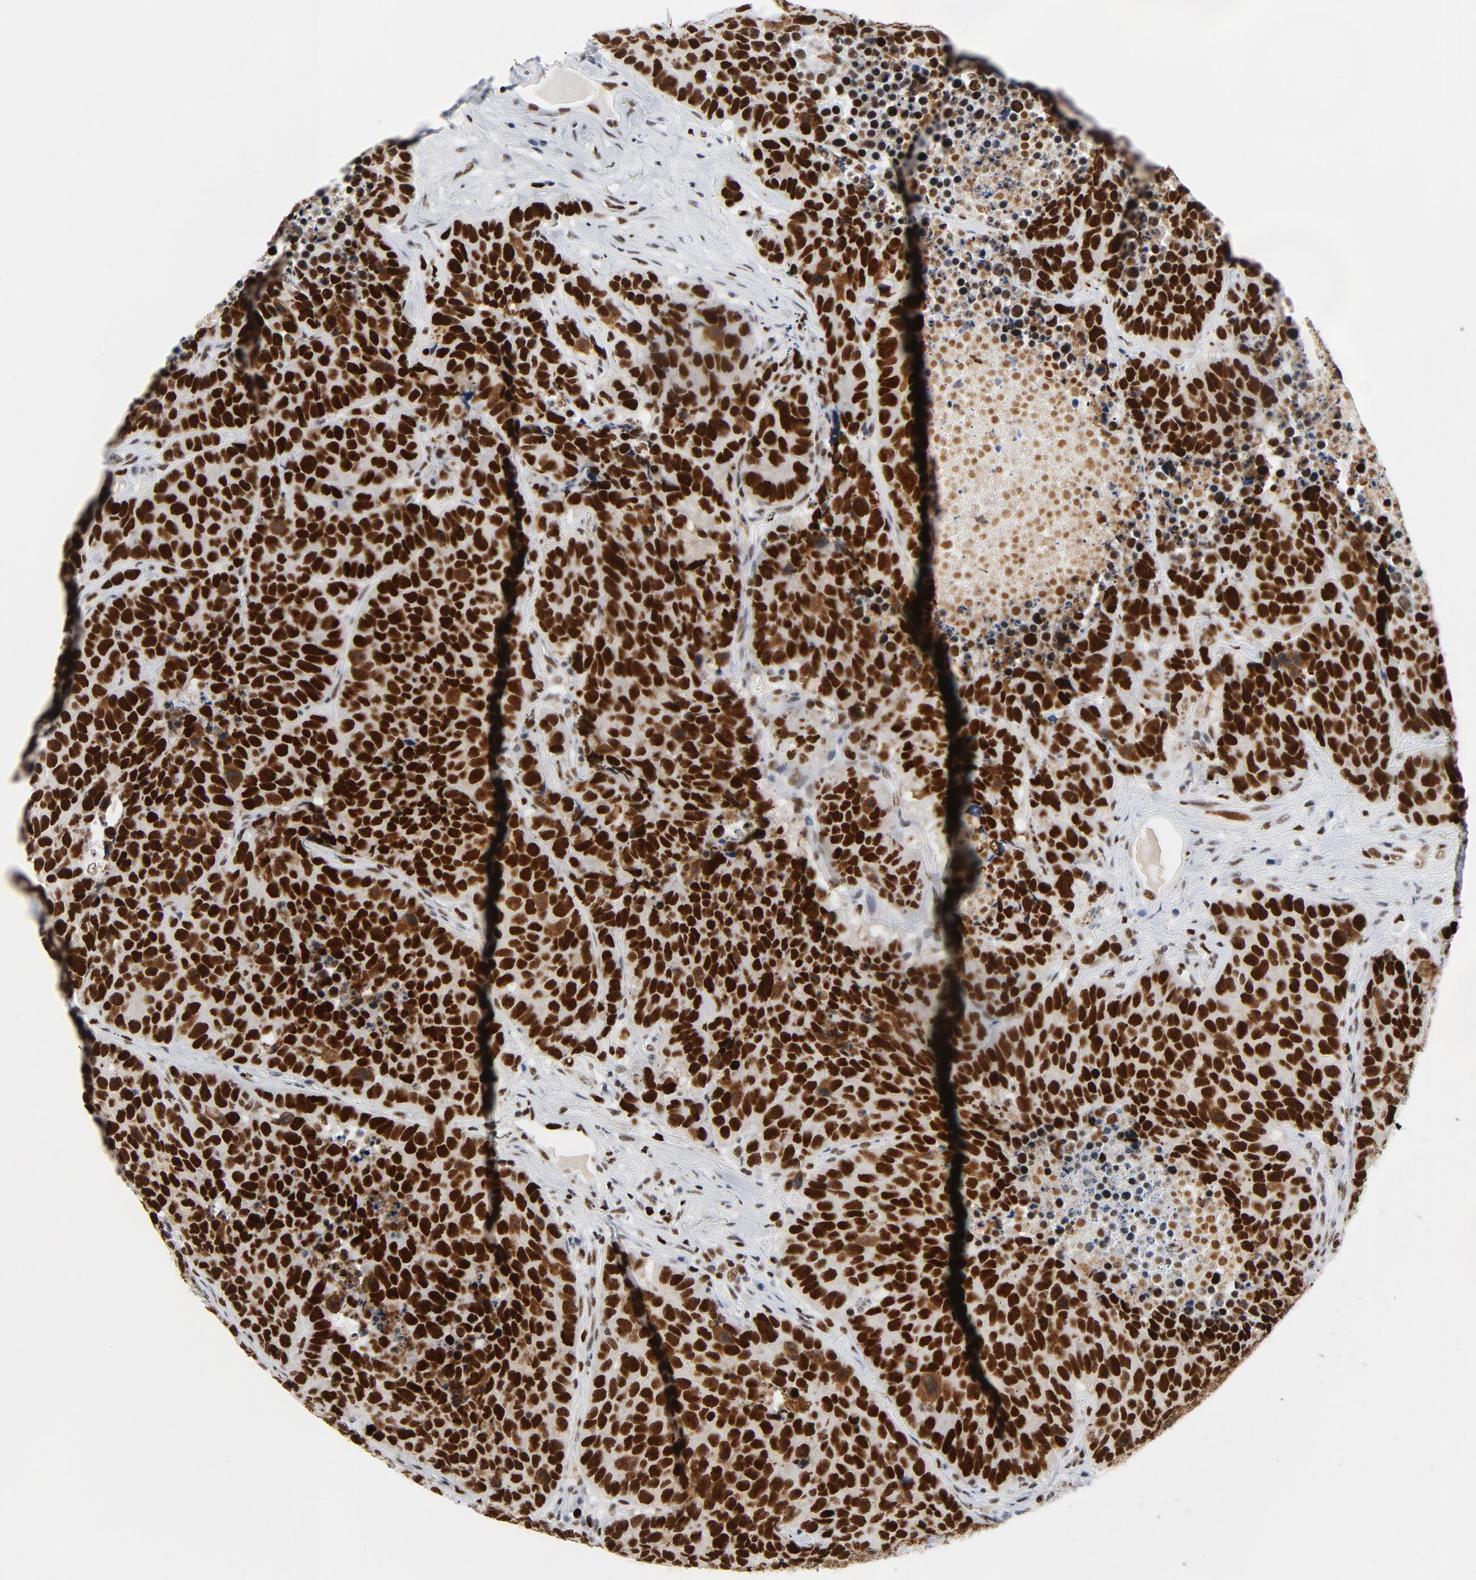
{"staining": {"intensity": "strong", "quantity": ">75%", "location": "nuclear"}, "tissue": "carcinoid", "cell_type": "Tumor cells", "image_type": "cancer", "snomed": [{"axis": "morphology", "description": "Carcinoid, malignant, NOS"}, {"axis": "topography", "description": "Lung"}], "caption": "Strong nuclear protein staining is appreciated in about >75% of tumor cells in carcinoid.", "gene": "POLD1", "patient": {"sex": "male", "age": 60}}